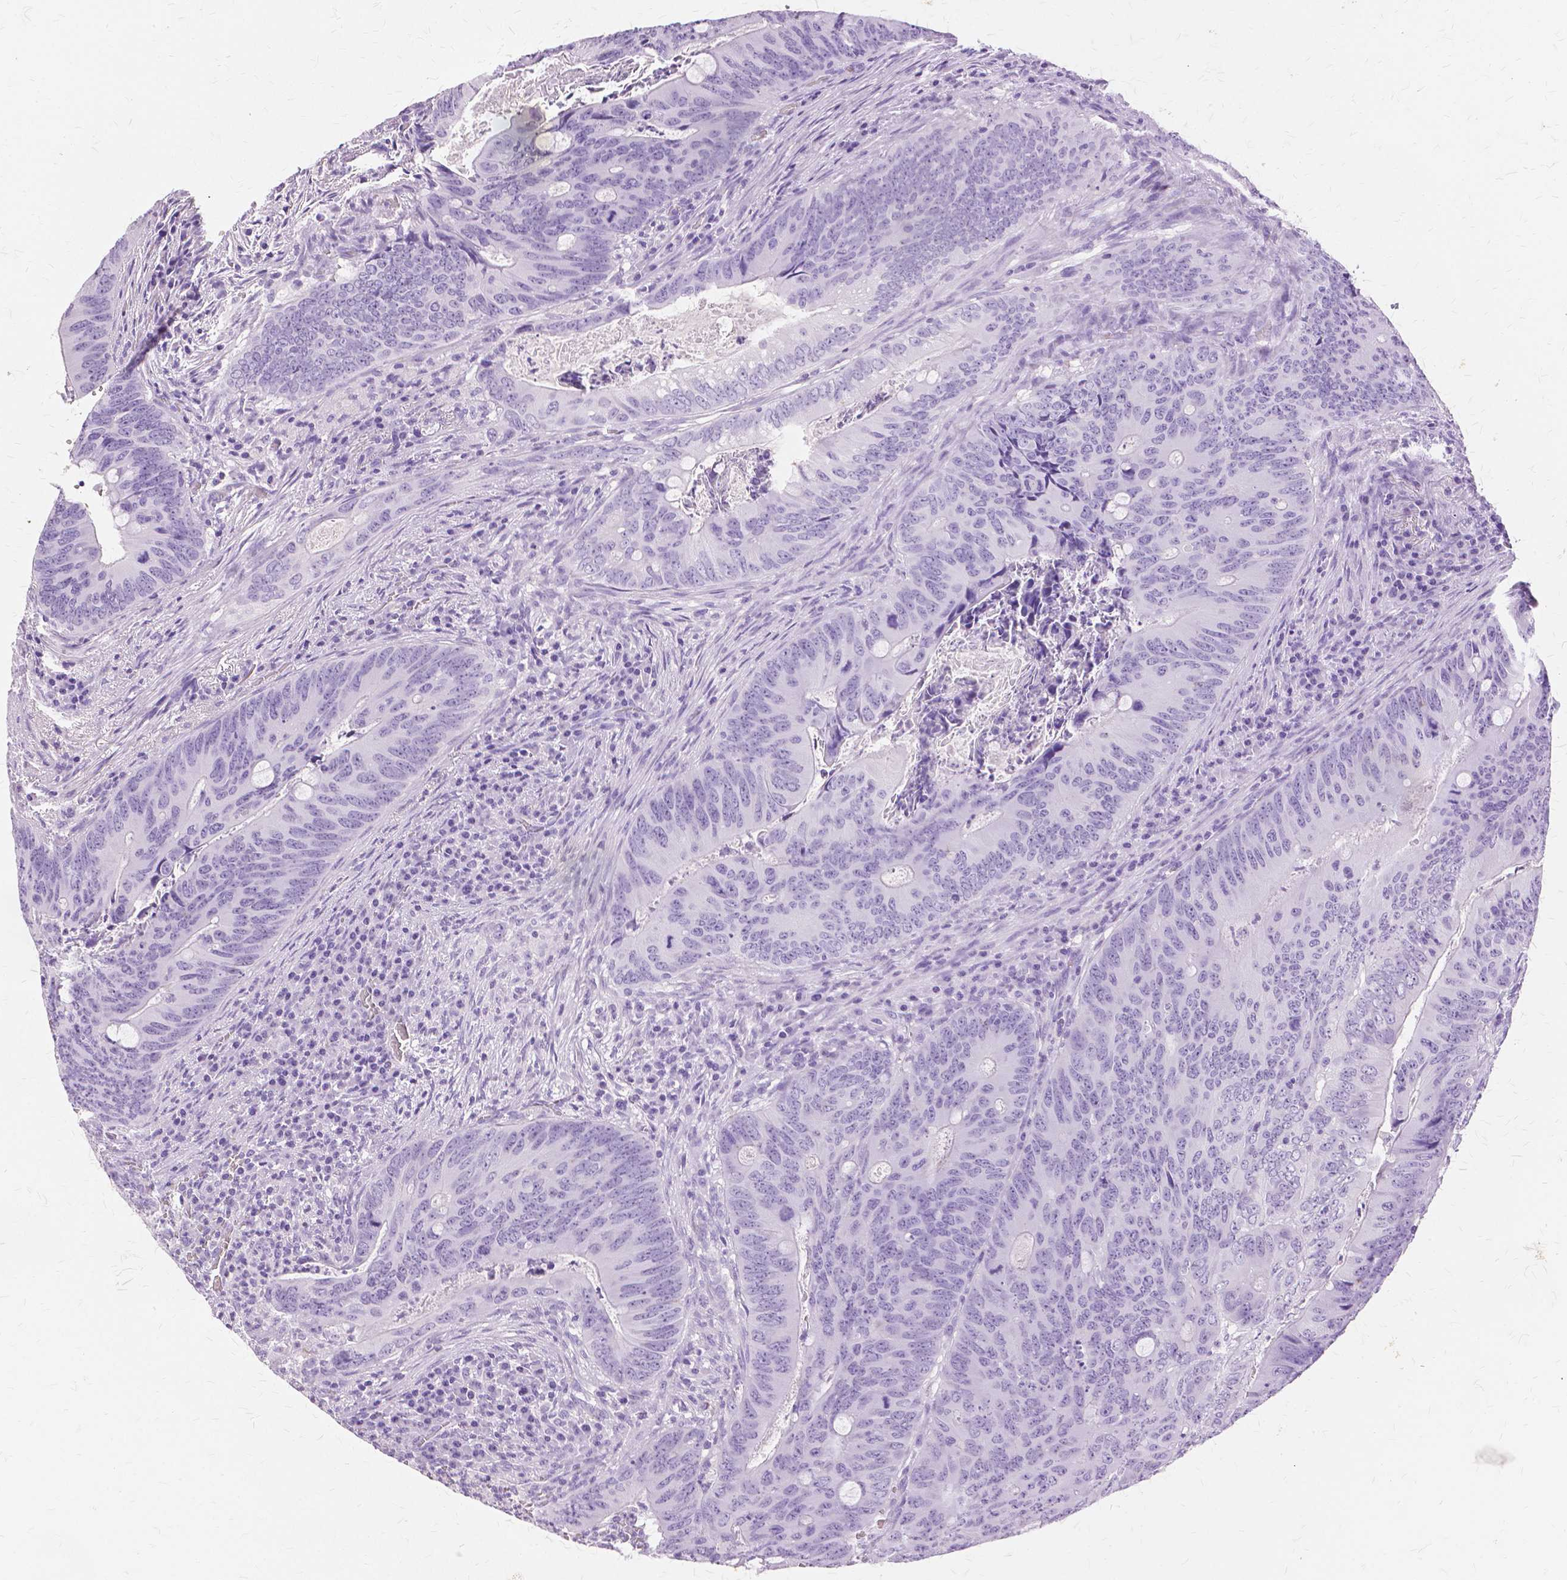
{"staining": {"intensity": "negative", "quantity": "none", "location": "none"}, "tissue": "colorectal cancer", "cell_type": "Tumor cells", "image_type": "cancer", "snomed": [{"axis": "morphology", "description": "Adenocarcinoma, NOS"}, {"axis": "topography", "description": "Colon"}], "caption": "This photomicrograph is of colorectal adenocarcinoma stained with immunohistochemistry to label a protein in brown with the nuclei are counter-stained blue. There is no positivity in tumor cells. (Stains: DAB immunohistochemistry (IHC) with hematoxylin counter stain, Microscopy: brightfield microscopy at high magnification).", "gene": "TGM1", "patient": {"sex": "female", "age": 74}}